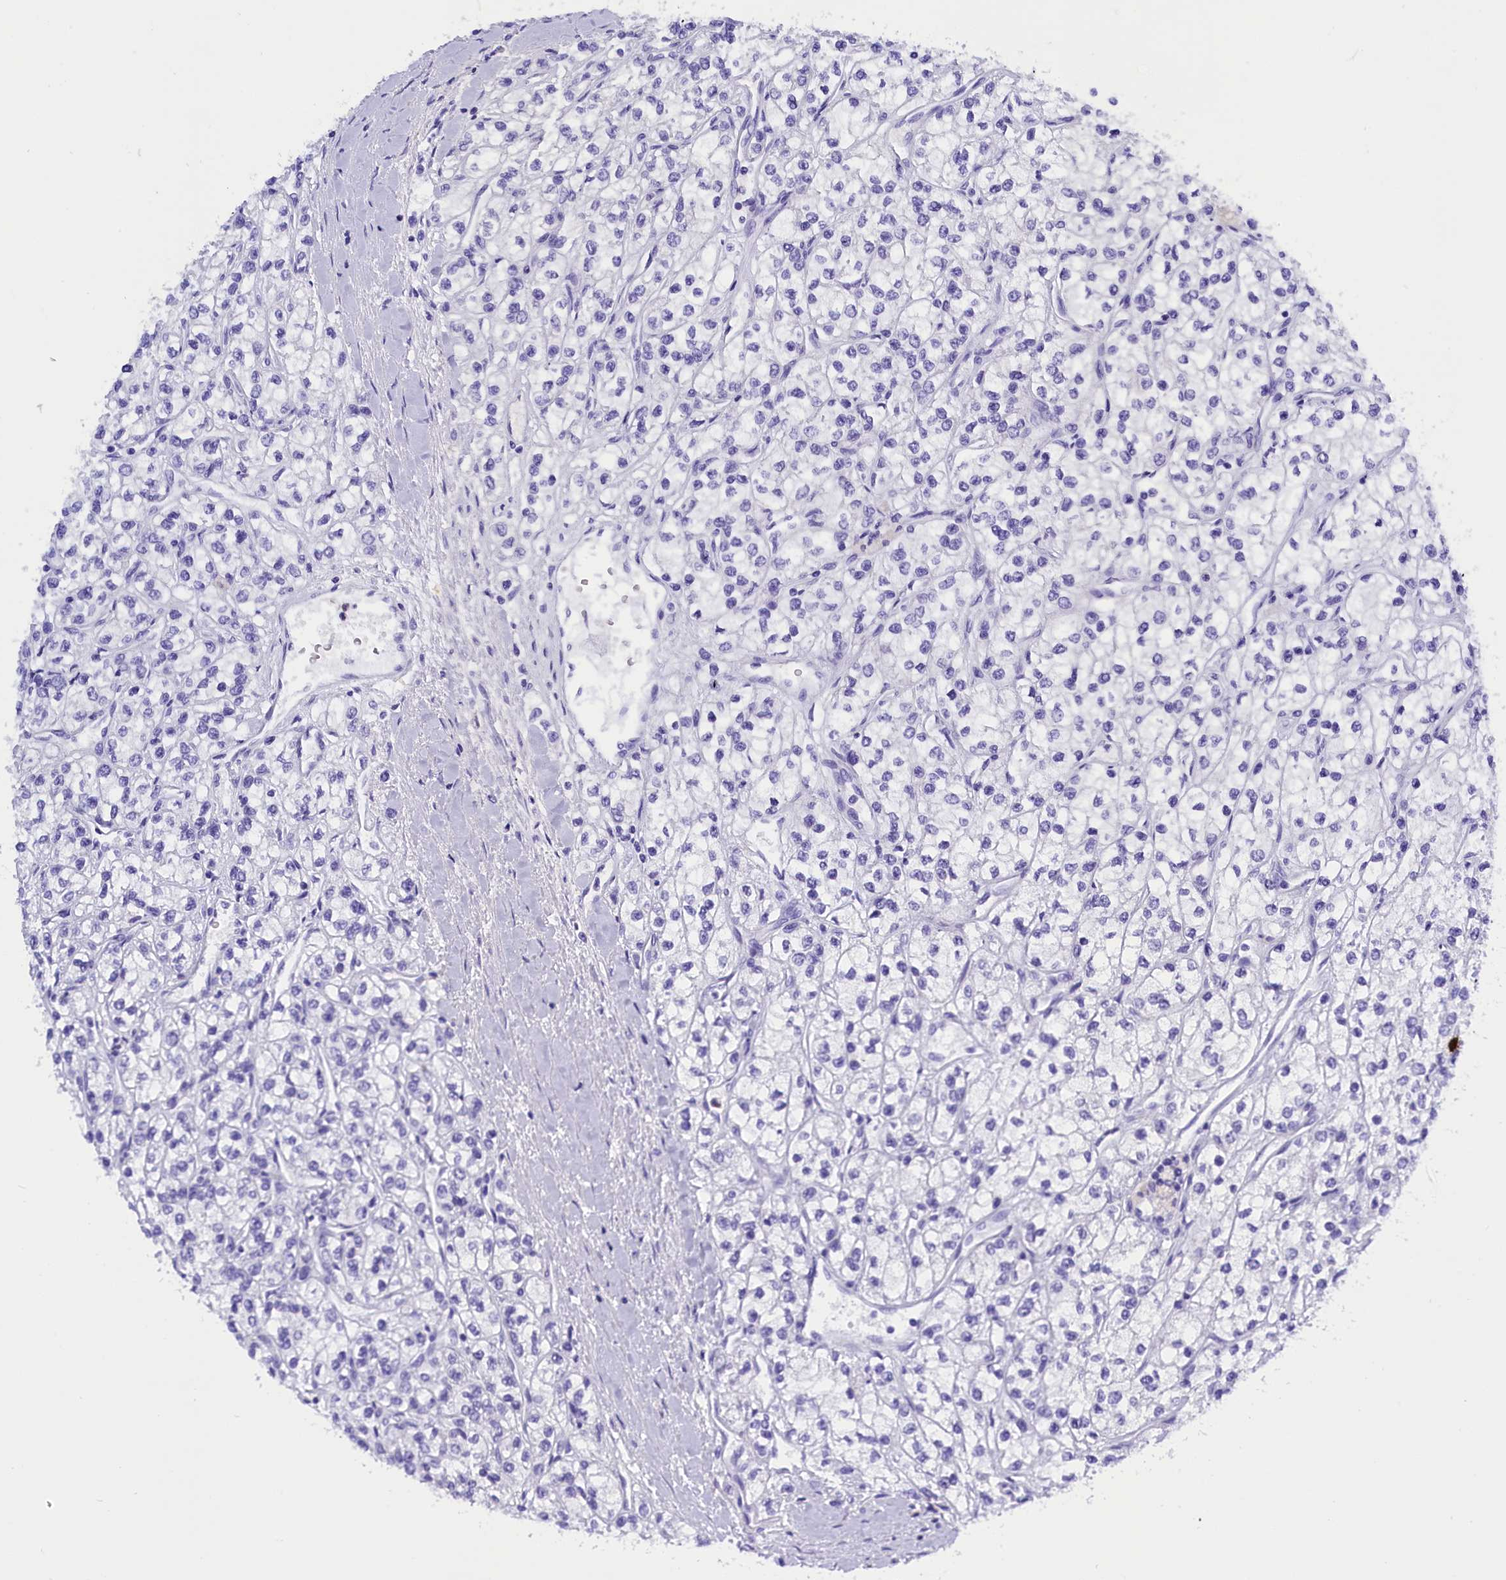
{"staining": {"intensity": "negative", "quantity": "none", "location": "none"}, "tissue": "renal cancer", "cell_type": "Tumor cells", "image_type": "cancer", "snomed": [{"axis": "morphology", "description": "Adenocarcinoma, NOS"}, {"axis": "topography", "description": "Kidney"}], "caption": "A histopathology image of renal cancer stained for a protein exhibits no brown staining in tumor cells.", "gene": "CLC", "patient": {"sex": "male", "age": 80}}